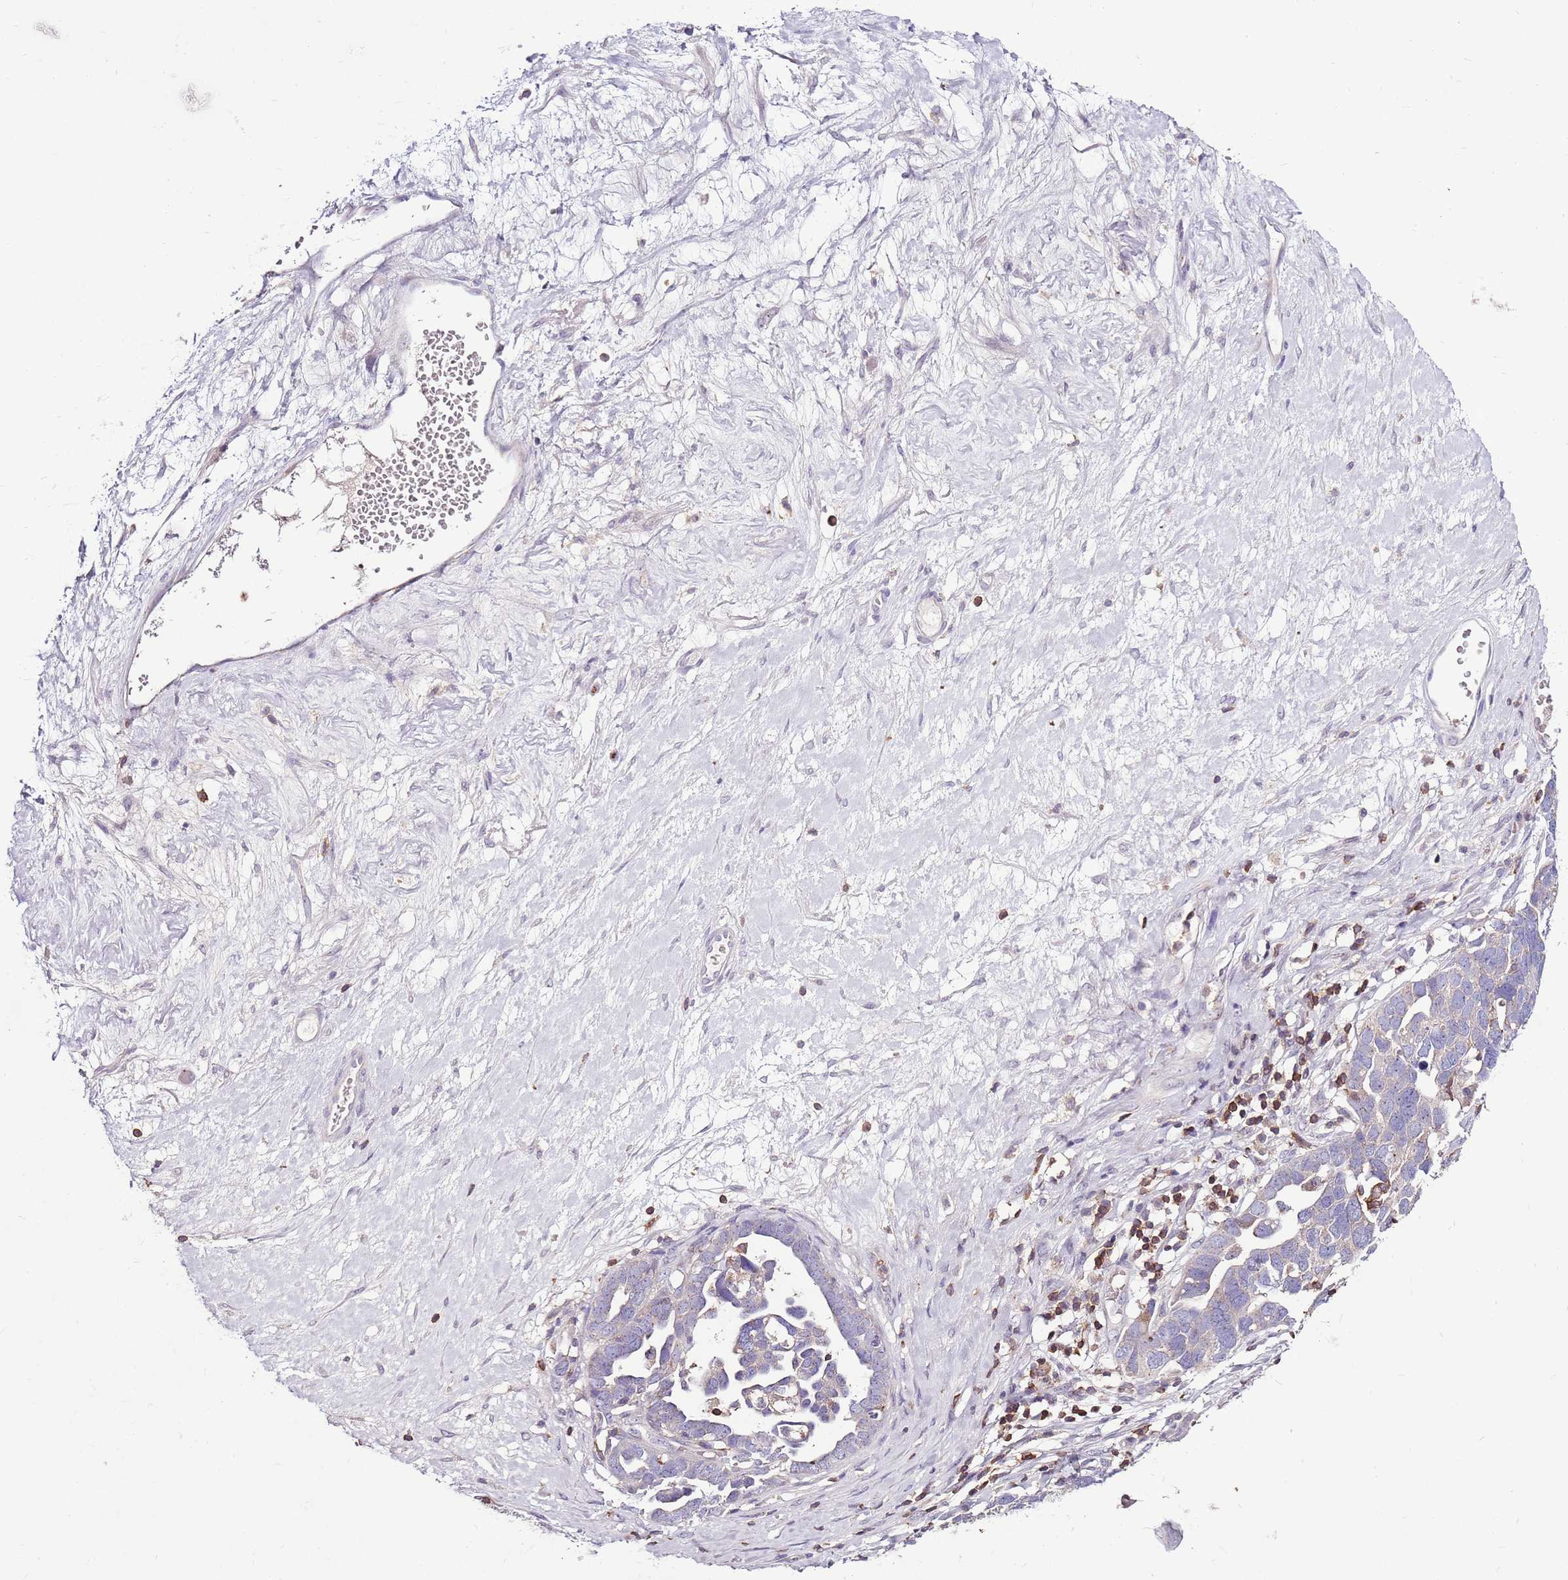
{"staining": {"intensity": "negative", "quantity": "none", "location": "none"}, "tissue": "ovarian cancer", "cell_type": "Tumor cells", "image_type": "cancer", "snomed": [{"axis": "morphology", "description": "Cystadenocarcinoma, serous, NOS"}, {"axis": "topography", "description": "Ovary"}], "caption": "Human serous cystadenocarcinoma (ovarian) stained for a protein using immunohistochemistry displays no staining in tumor cells.", "gene": "ZSWIM1", "patient": {"sex": "female", "age": 54}}